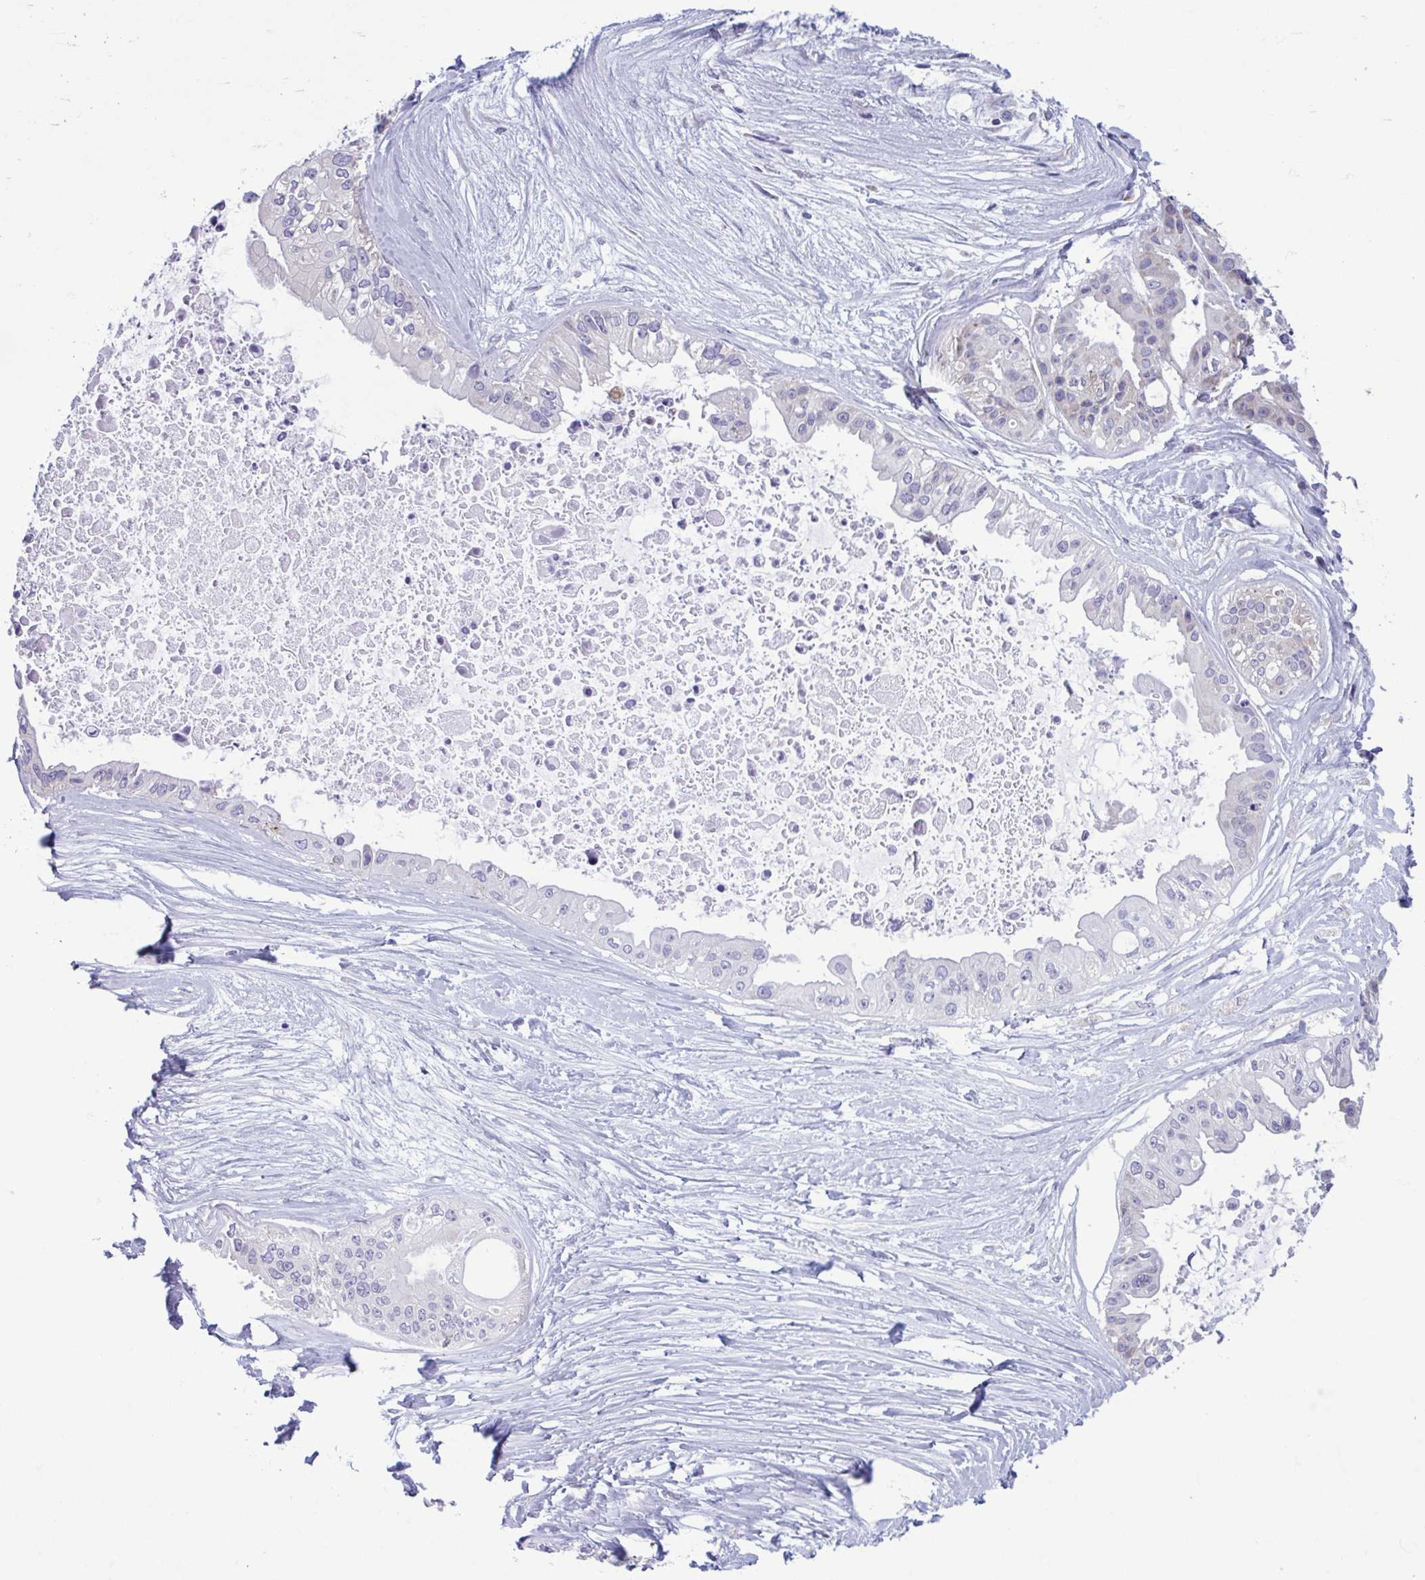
{"staining": {"intensity": "negative", "quantity": "none", "location": "none"}, "tissue": "ovarian cancer", "cell_type": "Tumor cells", "image_type": "cancer", "snomed": [{"axis": "morphology", "description": "Cystadenocarcinoma, serous, NOS"}, {"axis": "topography", "description": "Ovary"}], "caption": "Immunohistochemistry (IHC) of human ovarian cancer (serous cystadenocarcinoma) exhibits no expression in tumor cells. The staining is performed using DAB brown chromogen with nuclei counter-stained in using hematoxylin.", "gene": "RPS16", "patient": {"sex": "female", "age": 56}}